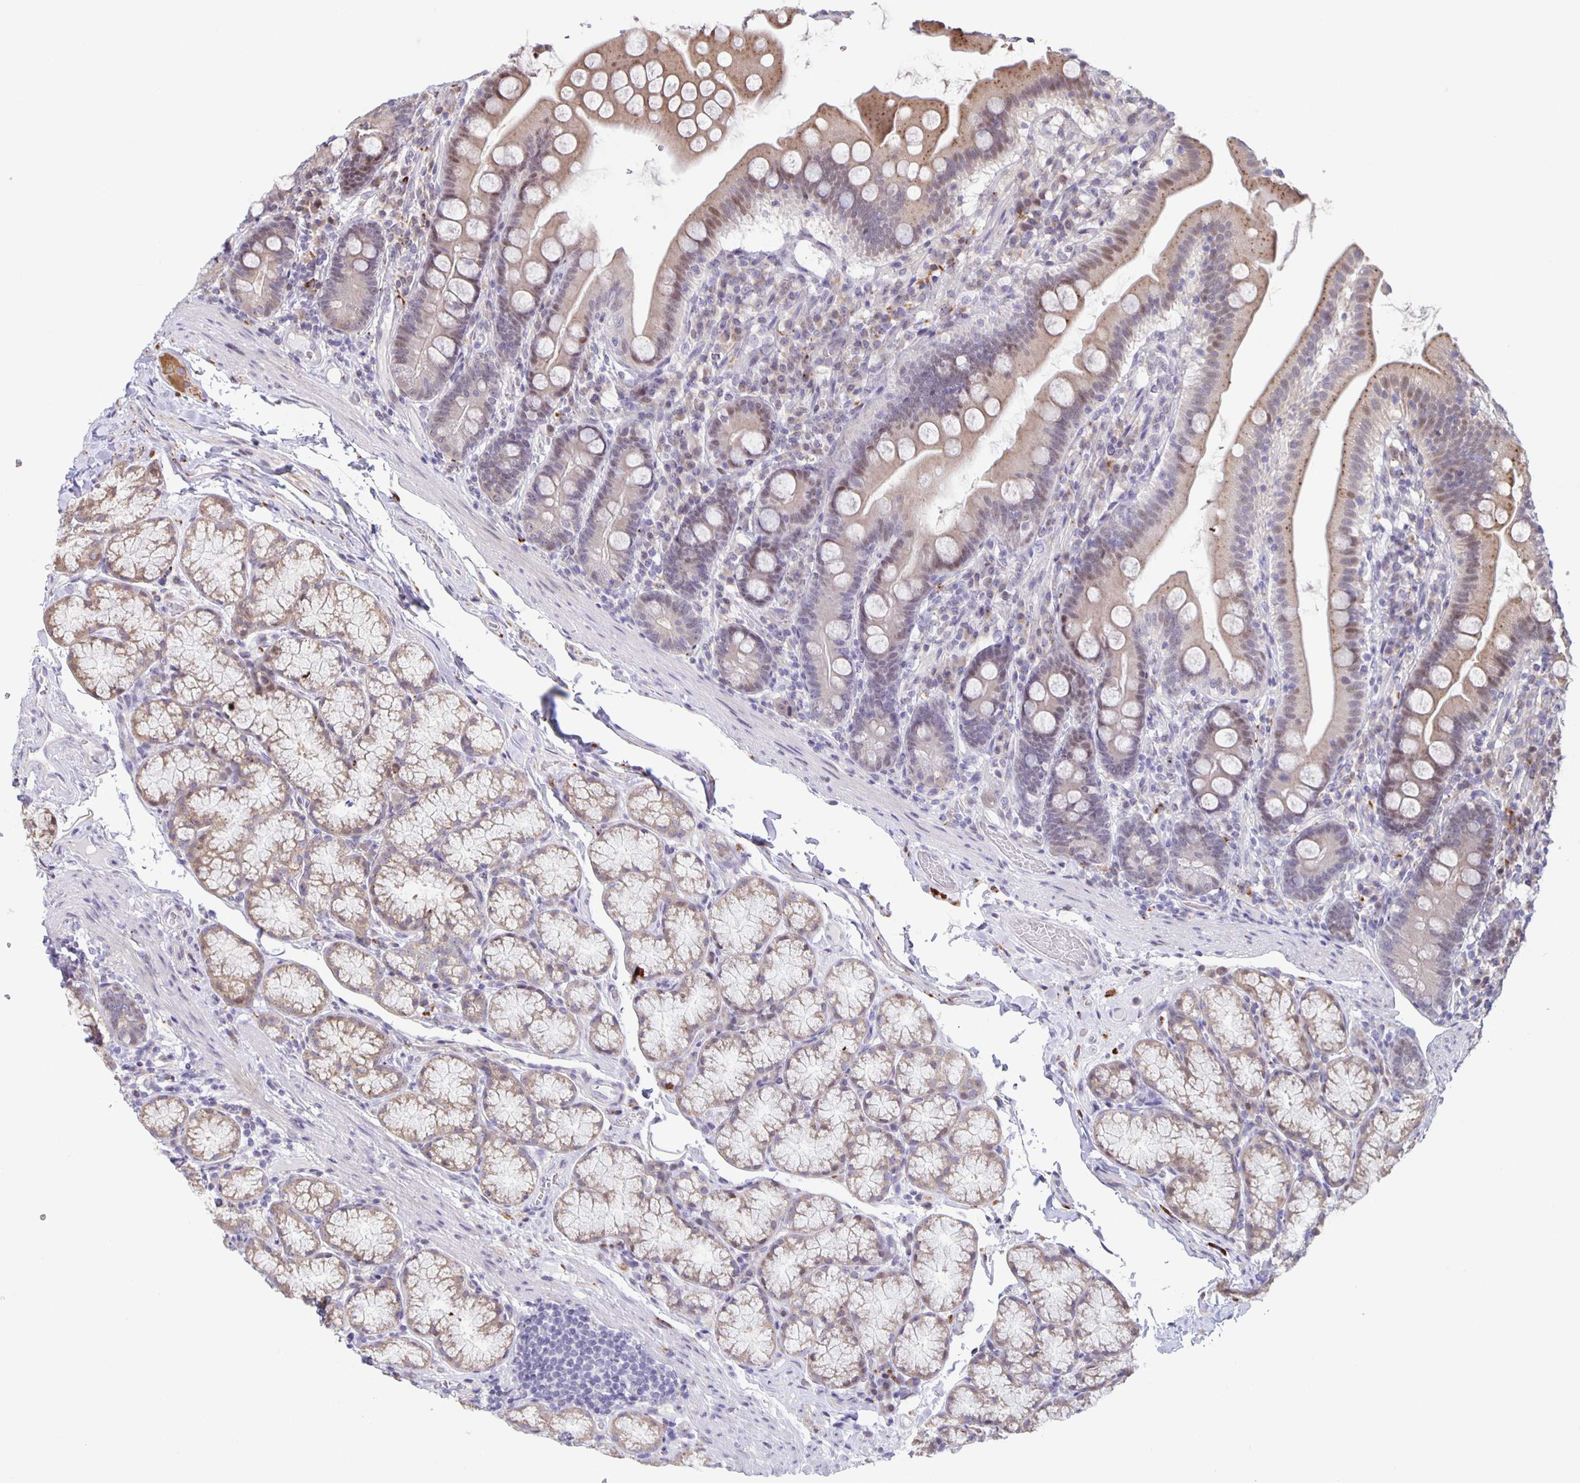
{"staining": {"intensity": "moderate", "quantity": "25%-75%", "location": "cytoplasmic/membranous,nuclear"}, "tissue": "duodenum", "cell_type": "Glandular cells", "image_type": "normal", "snomed": [{"axis": "morphology", "description": "Normal tissue, NOS"}, {"axis": "topography", "description": "Duodenum"}], "caption": "Immunohistochemical staining of unremarkable duodenum demonstrates medium levels of moderate cytoplasmic/membranous,nuclear expression in about 25%-75% of glandular cells.", "gene": "MAPK12", "patient": {"sex": "female", "age": 67}}